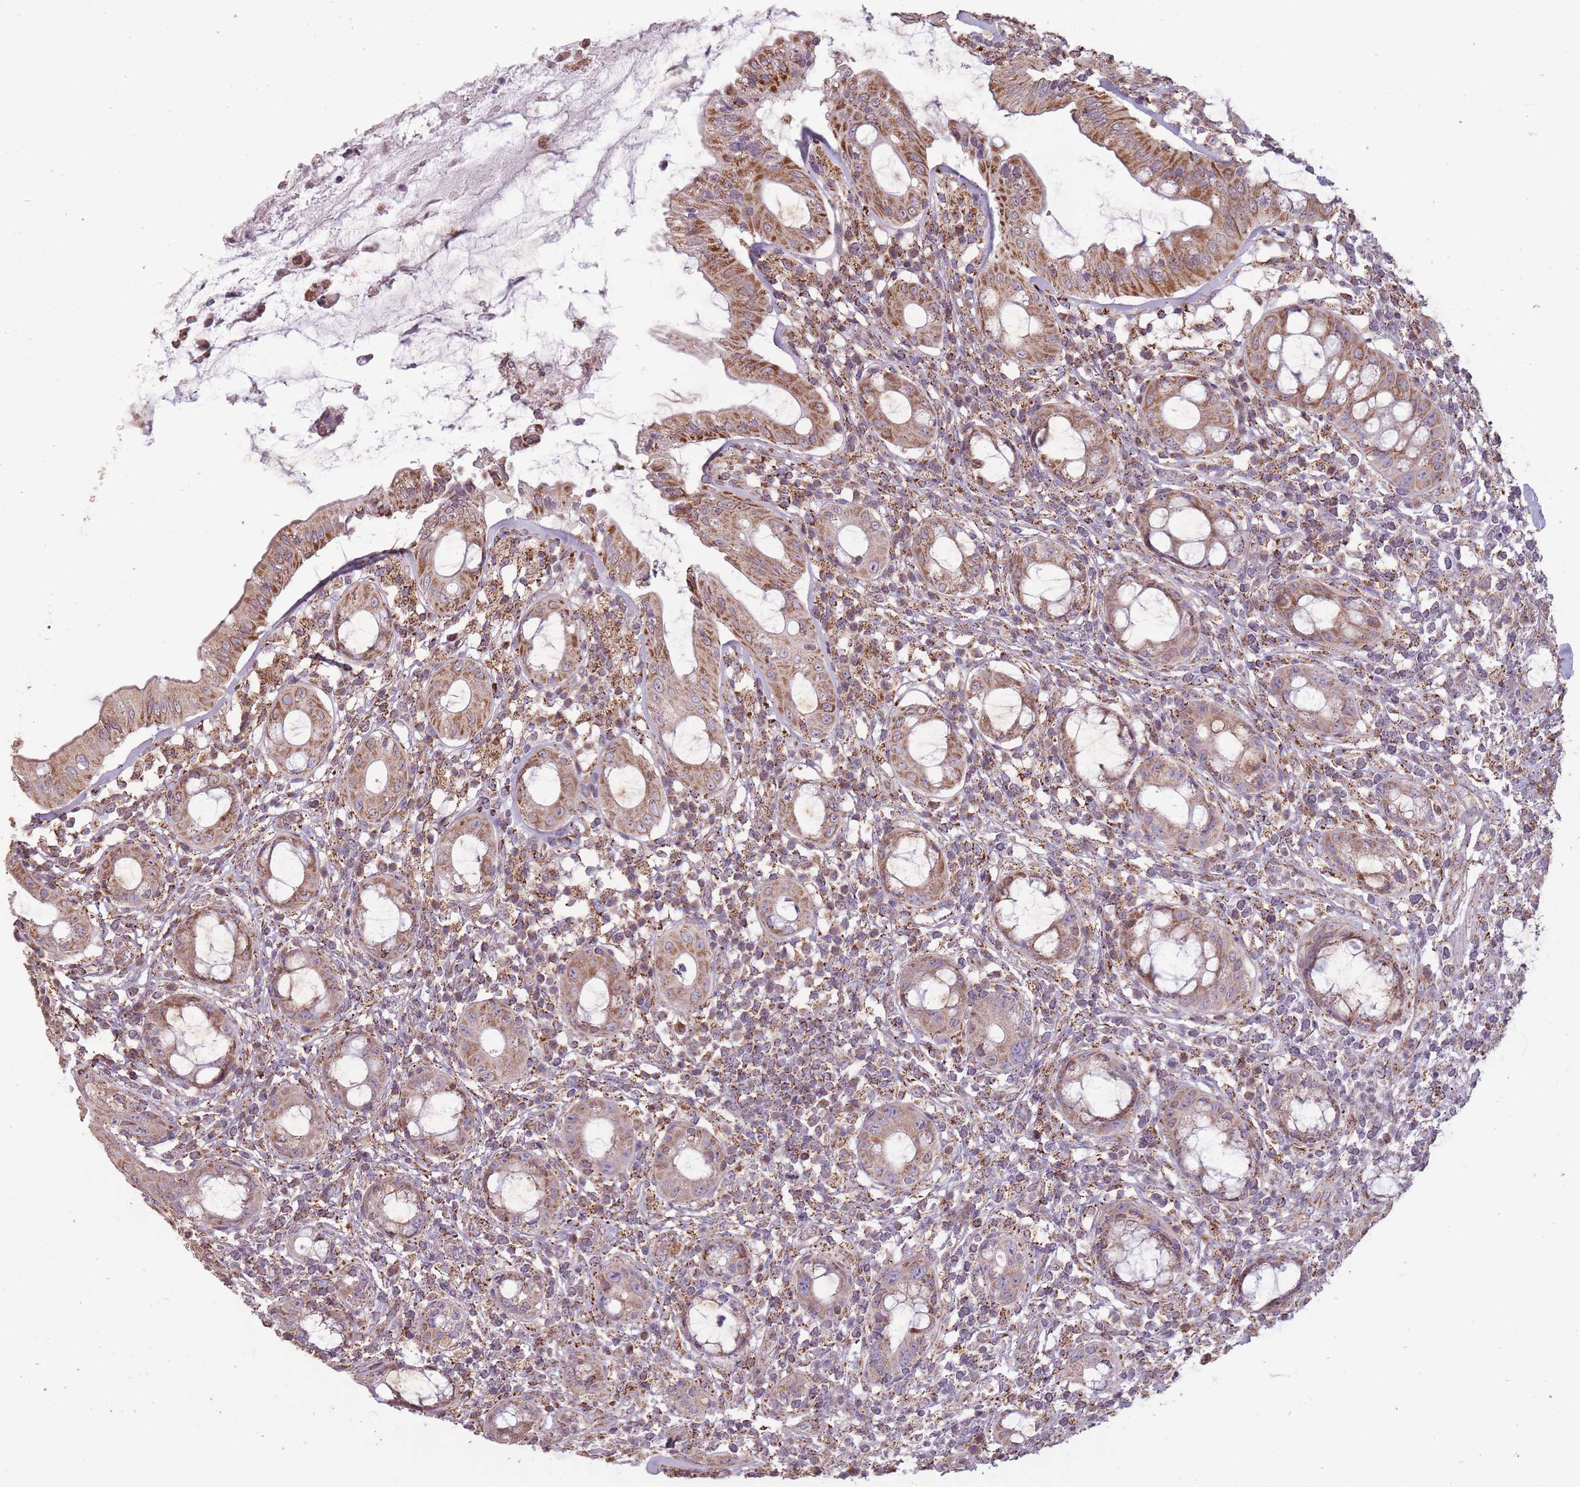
{"staining": {"intensity": "strong", "quantity": ">75%", "location": "cytoplasmic/membranous"}, "tissue": "rectum", "cell_type": "Glandular cells", "image_type": "normal", "snomed": [{"axis": "morphology", "description": "Normal tissue, NOS"}, {"axis": "topography", "description": "Rectum"}], "caption": "Immunohistochemical staining of unremarkable rectum demonstrates high levels of strong cytoplasmic/membranous expression in approximately >75% of glandular cells. The staining is performed using DAB brown chromogen to label protein expression. The nuclei are counter-stained blue using hematoxylin.", "gene": "CNOT8", "patient": {"sex": "female", "age": 57}}